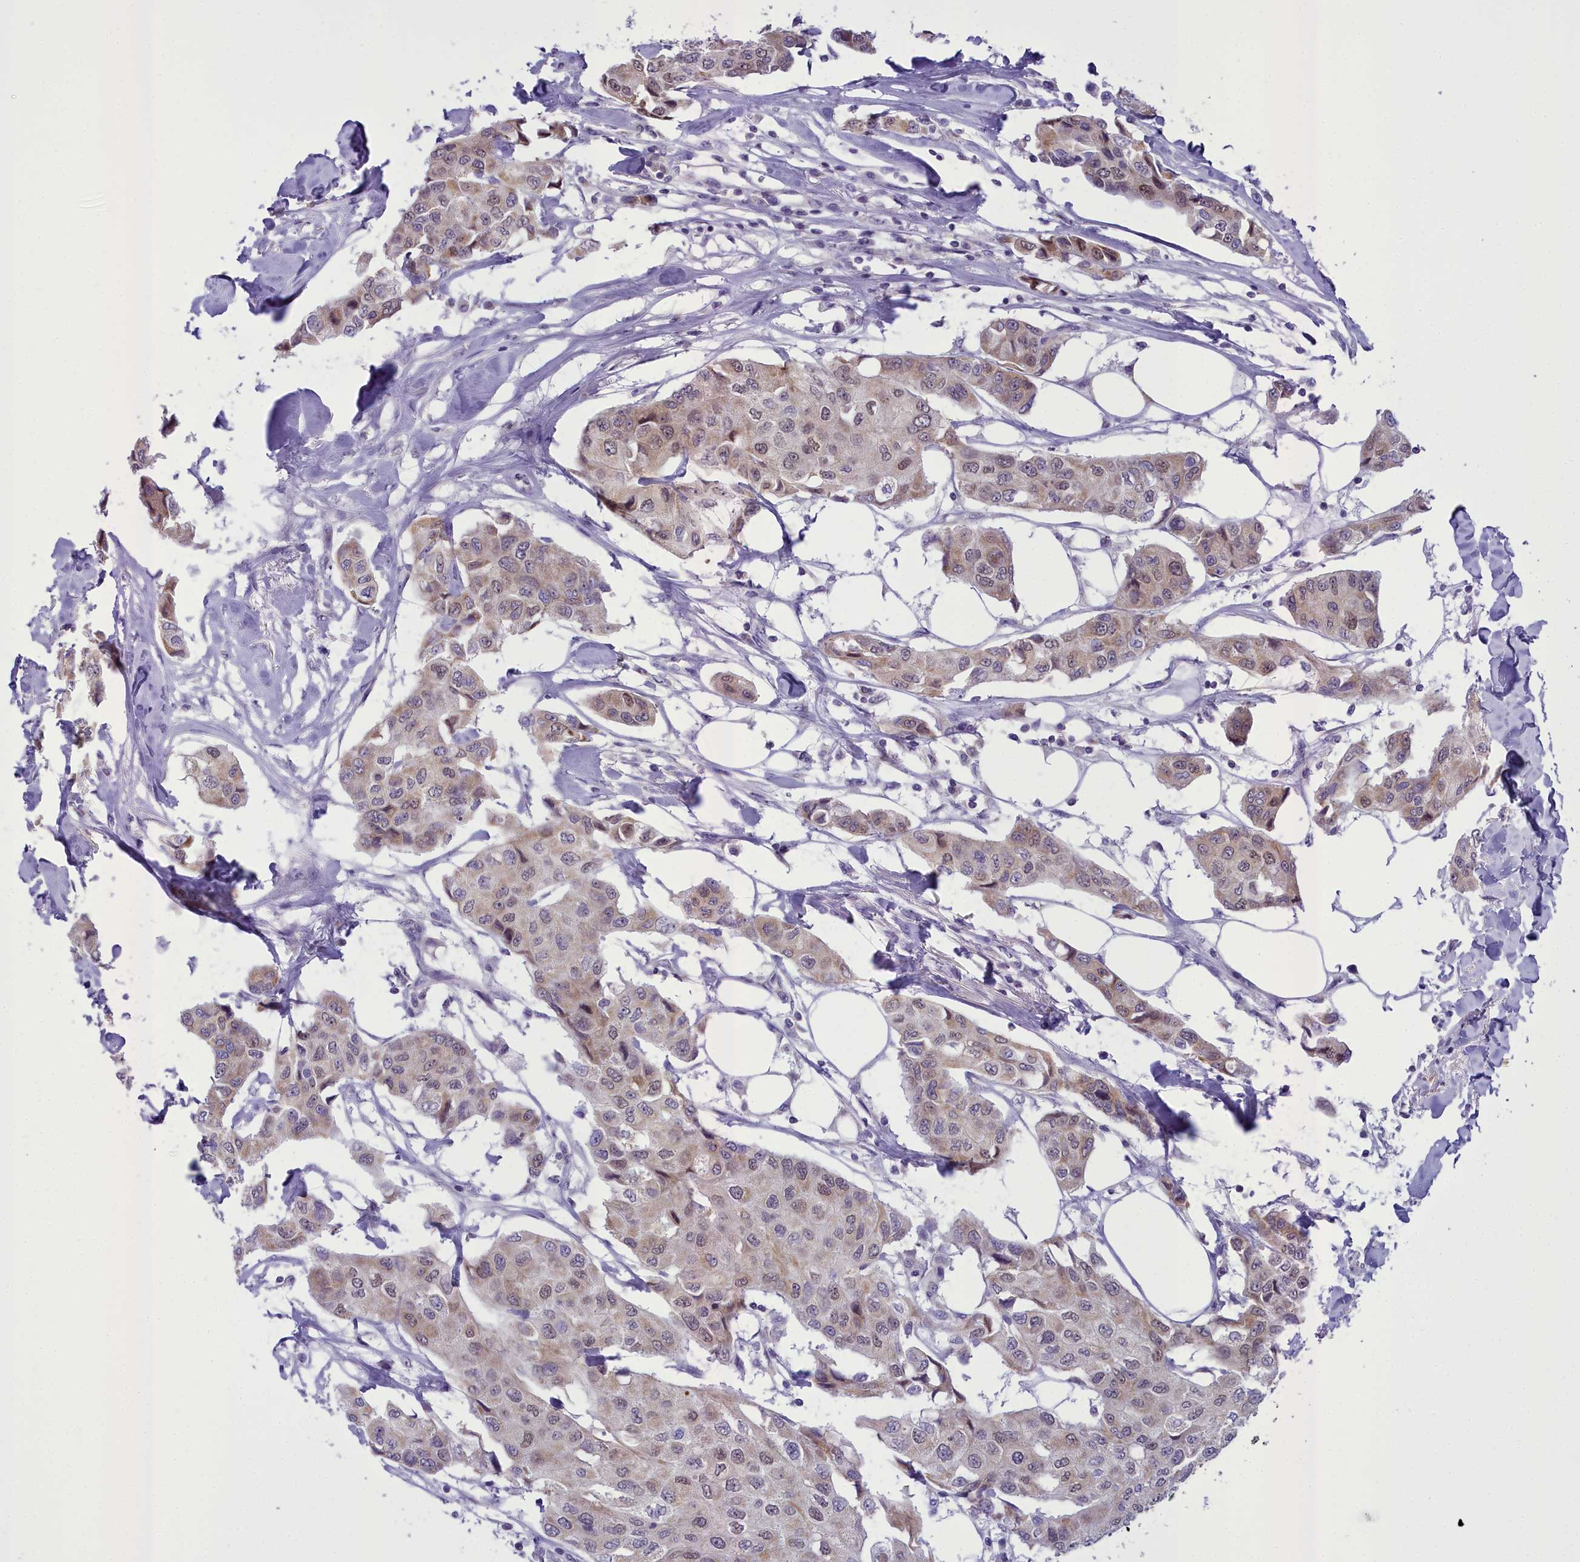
{"staining": {"intensity": "weak", "quantity": ">75%", "location": "cytoplasmic/membranous,nuclear"}, "tissue": "breast cancer", "cell_type": "Tumor cells", "image_type": "cancer", "snomed": [{"axis": "morphology", "description": "Duct carcinoma"}, {"axis": "topography", "description": "Breast"}], "caption": "An IHC photomicrograph of neoplastic tissue is shown. Protein staining in brown highlights weak cytoplasmic/membranous and nuclear positivity in breast intraductal carcinoma within tumor cells.", "gene": "B9D2", "patient": {"sex": "female", "age": 80}}